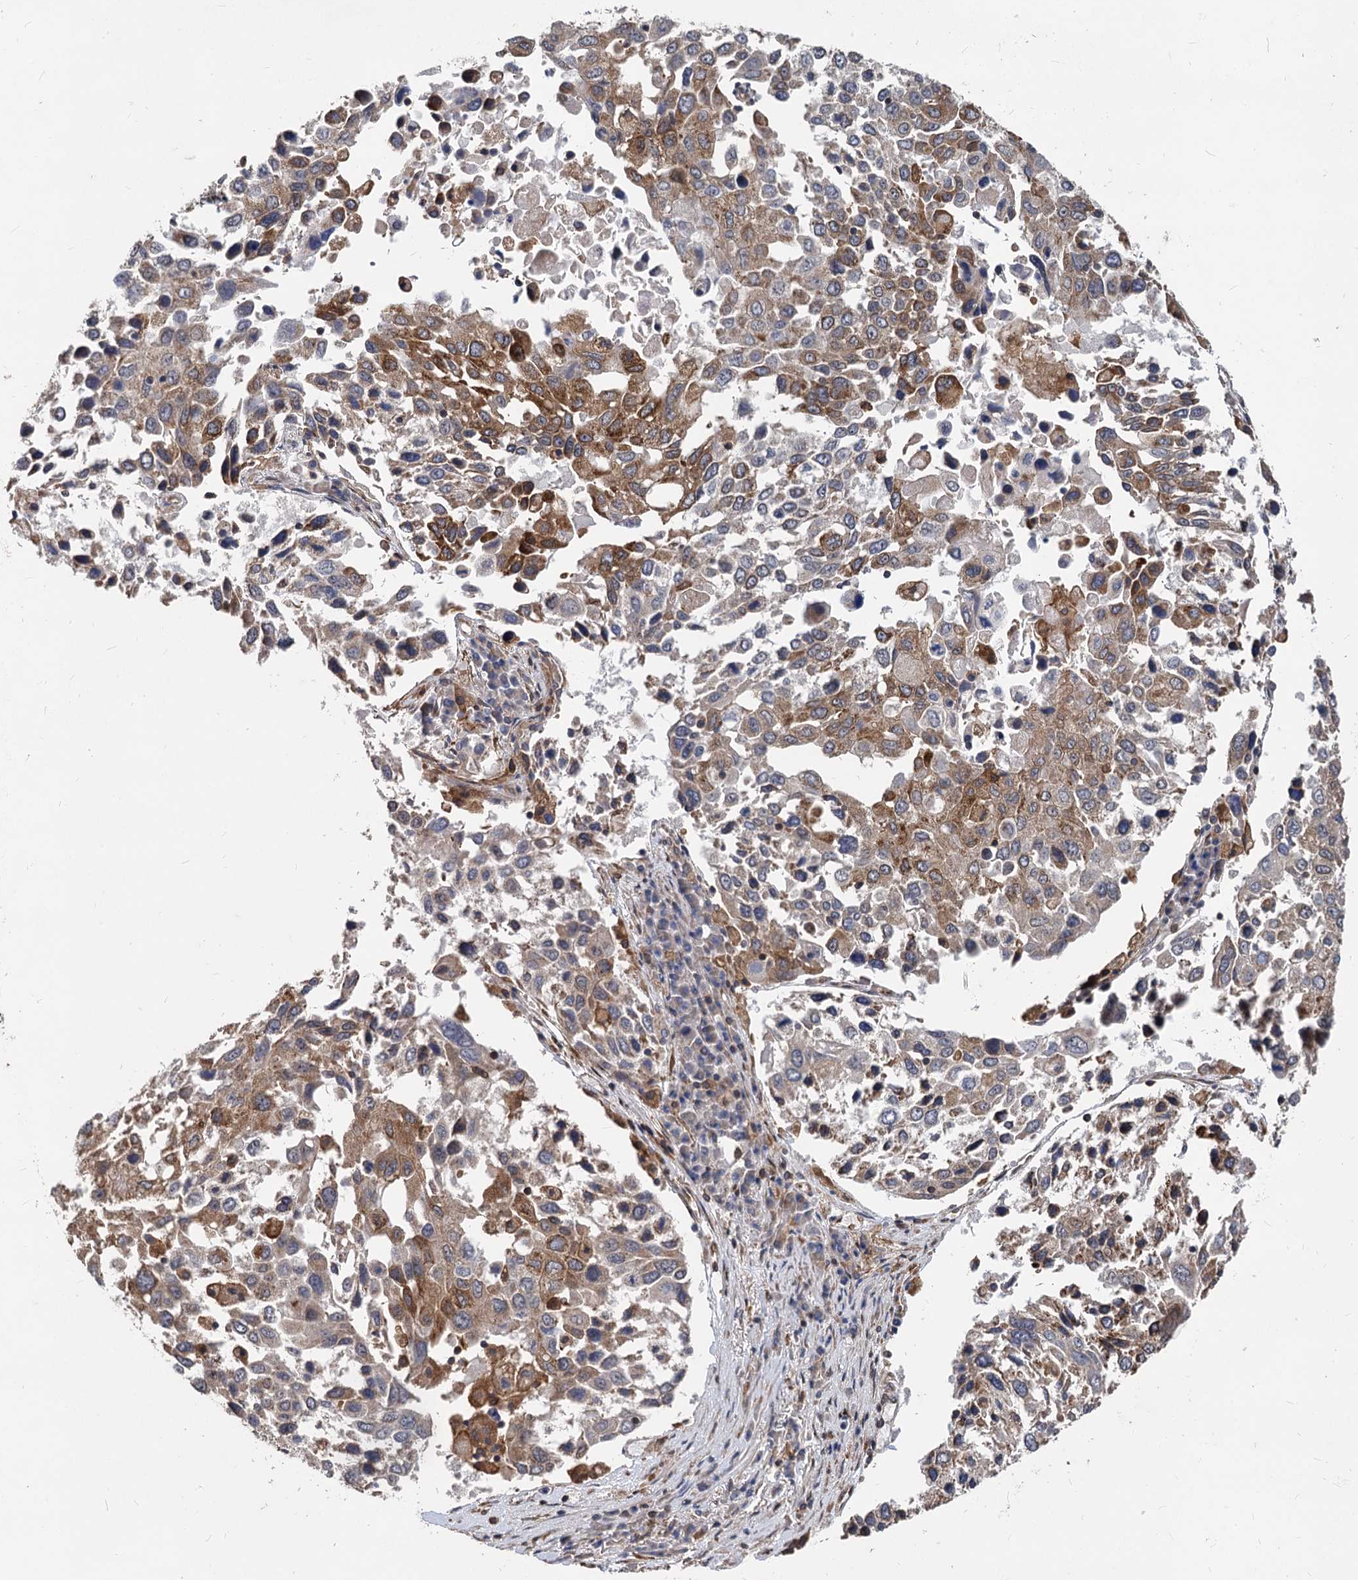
{"staining": {"intensity": "moderate", "quantity": "25%-75%", "location": "cytoplasmic/membranous"}, "tissue": "lung cancer", "cell_type": "Tumor cells", "image_type": "cancer", "snomed": [{"axis": "morphology", "description": "Squamous cell carcinoma, NOS"}, {"axis": "topography", "description": "Lung"}], "caption": "Protein staining of lung squamous cell carcinoma tissue exhibits moderate cytoplasmic/membranous expression in about 25%-75% of tumor cells.", "gene": "STIM1", "patient": {"sex": "male", "age": 65}}